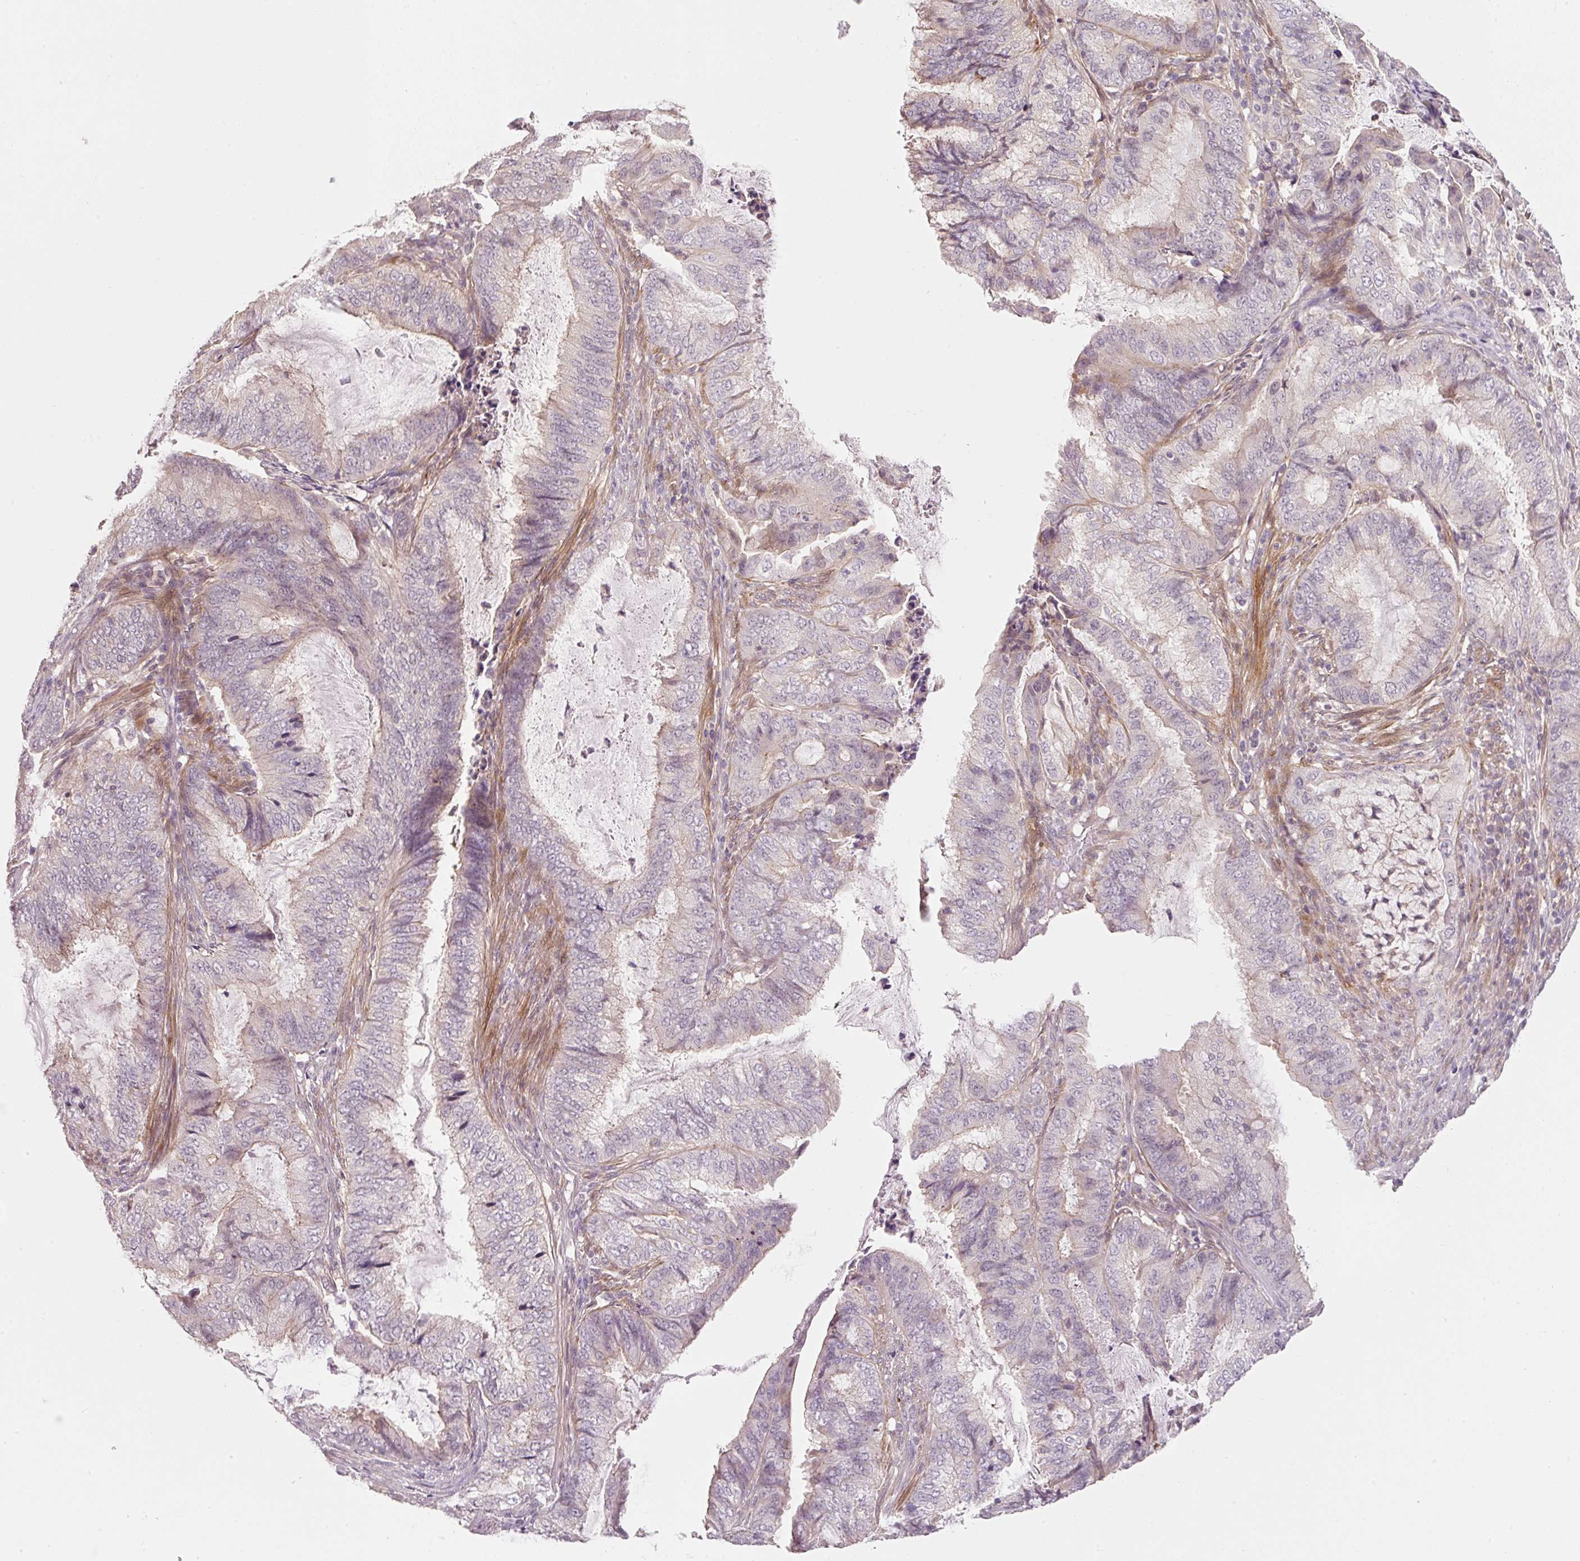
{"staining": {"intensity": "negative", "quantity": "none", "location": "none"}, "tissue": "endometrial cancer", "cell_type": "Tumor cells", "image_type": "cancer", "snomed": [{"axis": "morphology", "description": "Adenocarcinoma, NOS"}, {"axis": "topography", "description": "Endometrium"}], "caption": "DAB (3,3'-diaminobenzidine) immunohistochemical staining of endometrial cancer reveals no significant expression in tumor cells.", "gene": "TIRAP", "patient": {"sex": "female", "age": 51}}